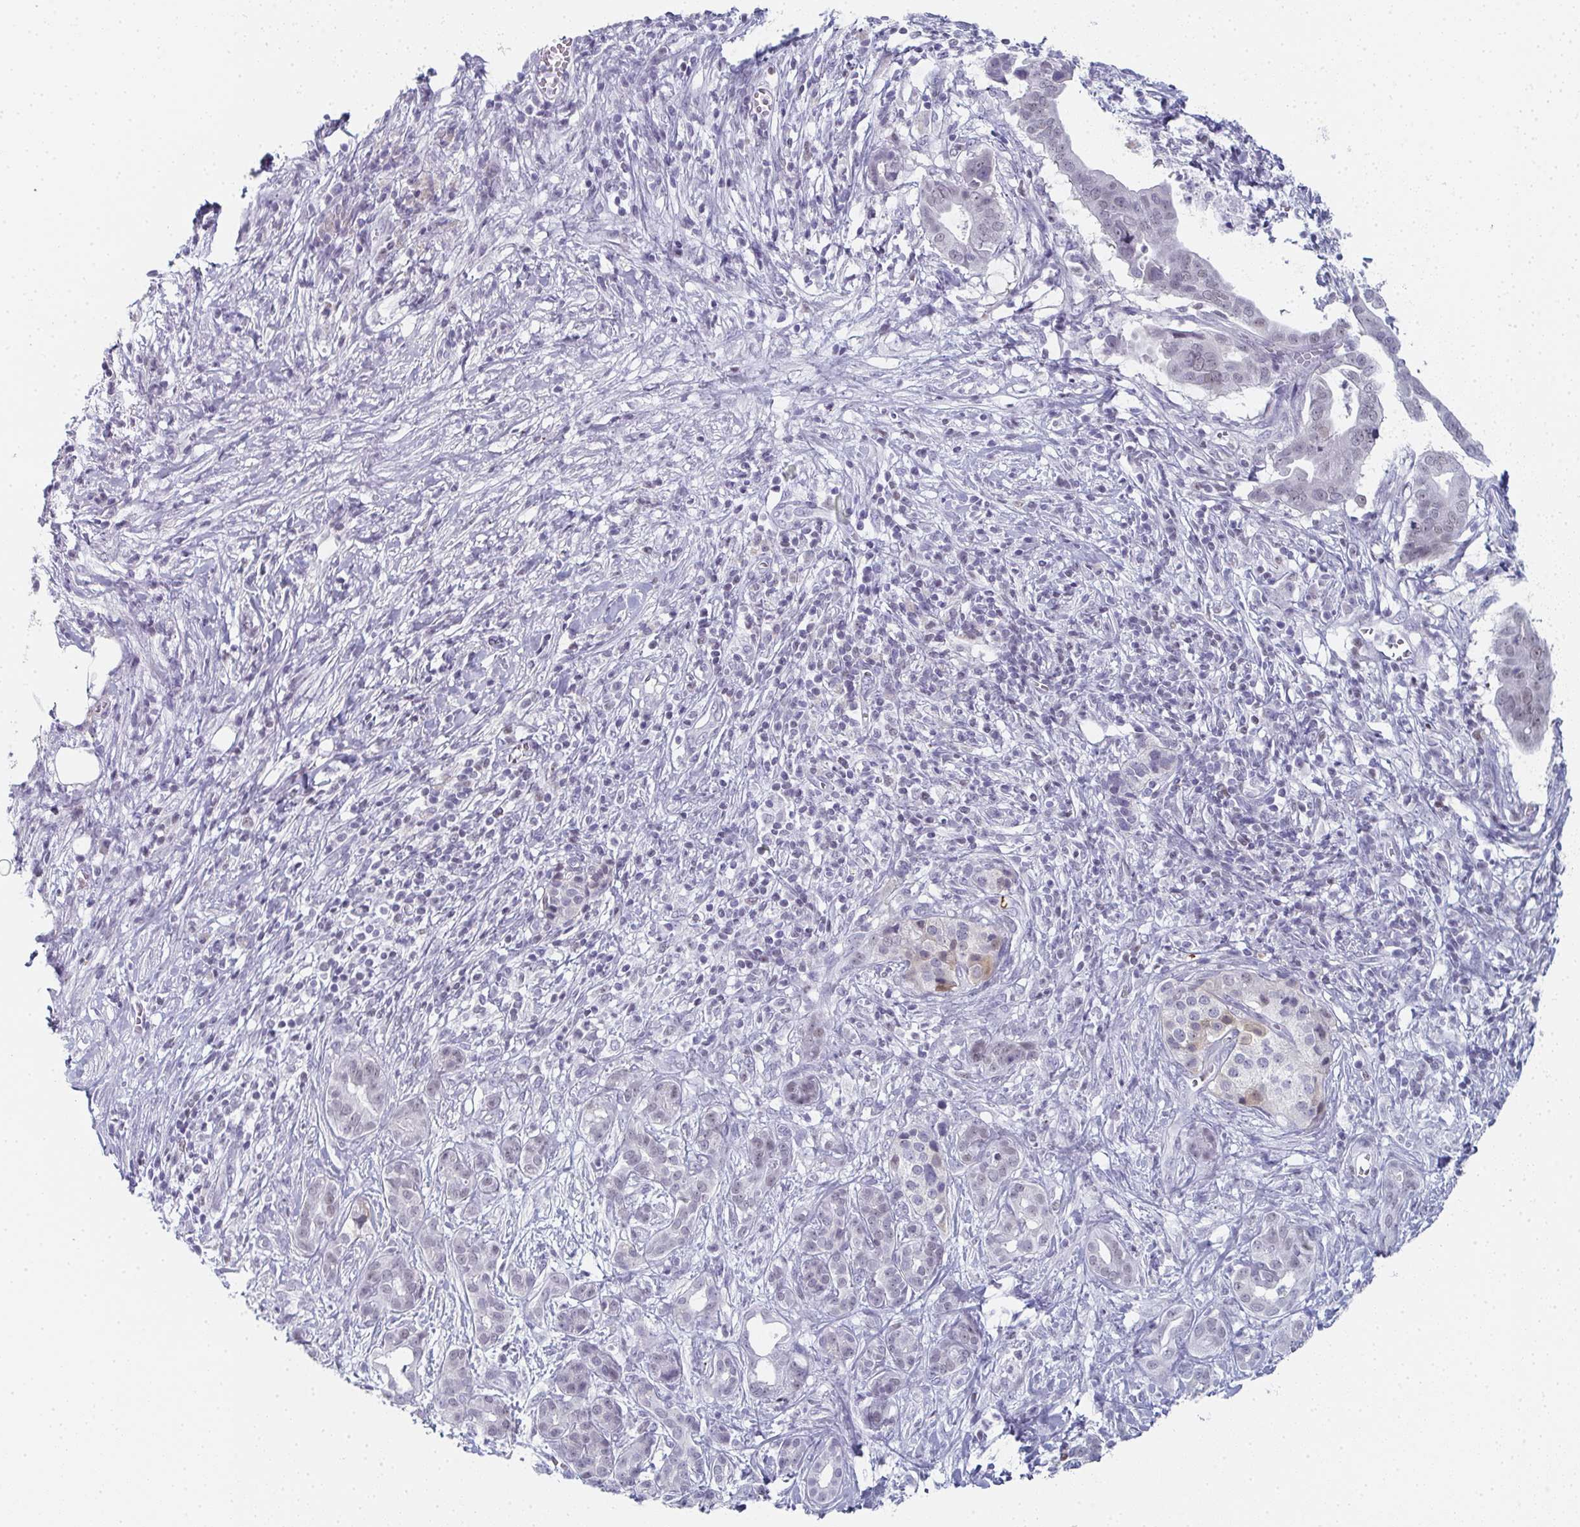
{"staining": {"intensity": "weak", "quantity": "<25%", "location": "nuclear"}, "tissue": "pancreatic cancer", "cell_type": "Tumor cells", "image_type": "cancer", "snomed": [{"axis": "morphology", "description": "Adenocarcinoma, NOS"}, {"axis": "topography", "description": "Pancreas"}], "caption": "Pancreatic adenocarcinoma stained for a protein using immunohistochemistry (IHC) reveals no expression tumor cells.", "gene": "PYCR3", "patient": {"sex": "male", "age": 61}}